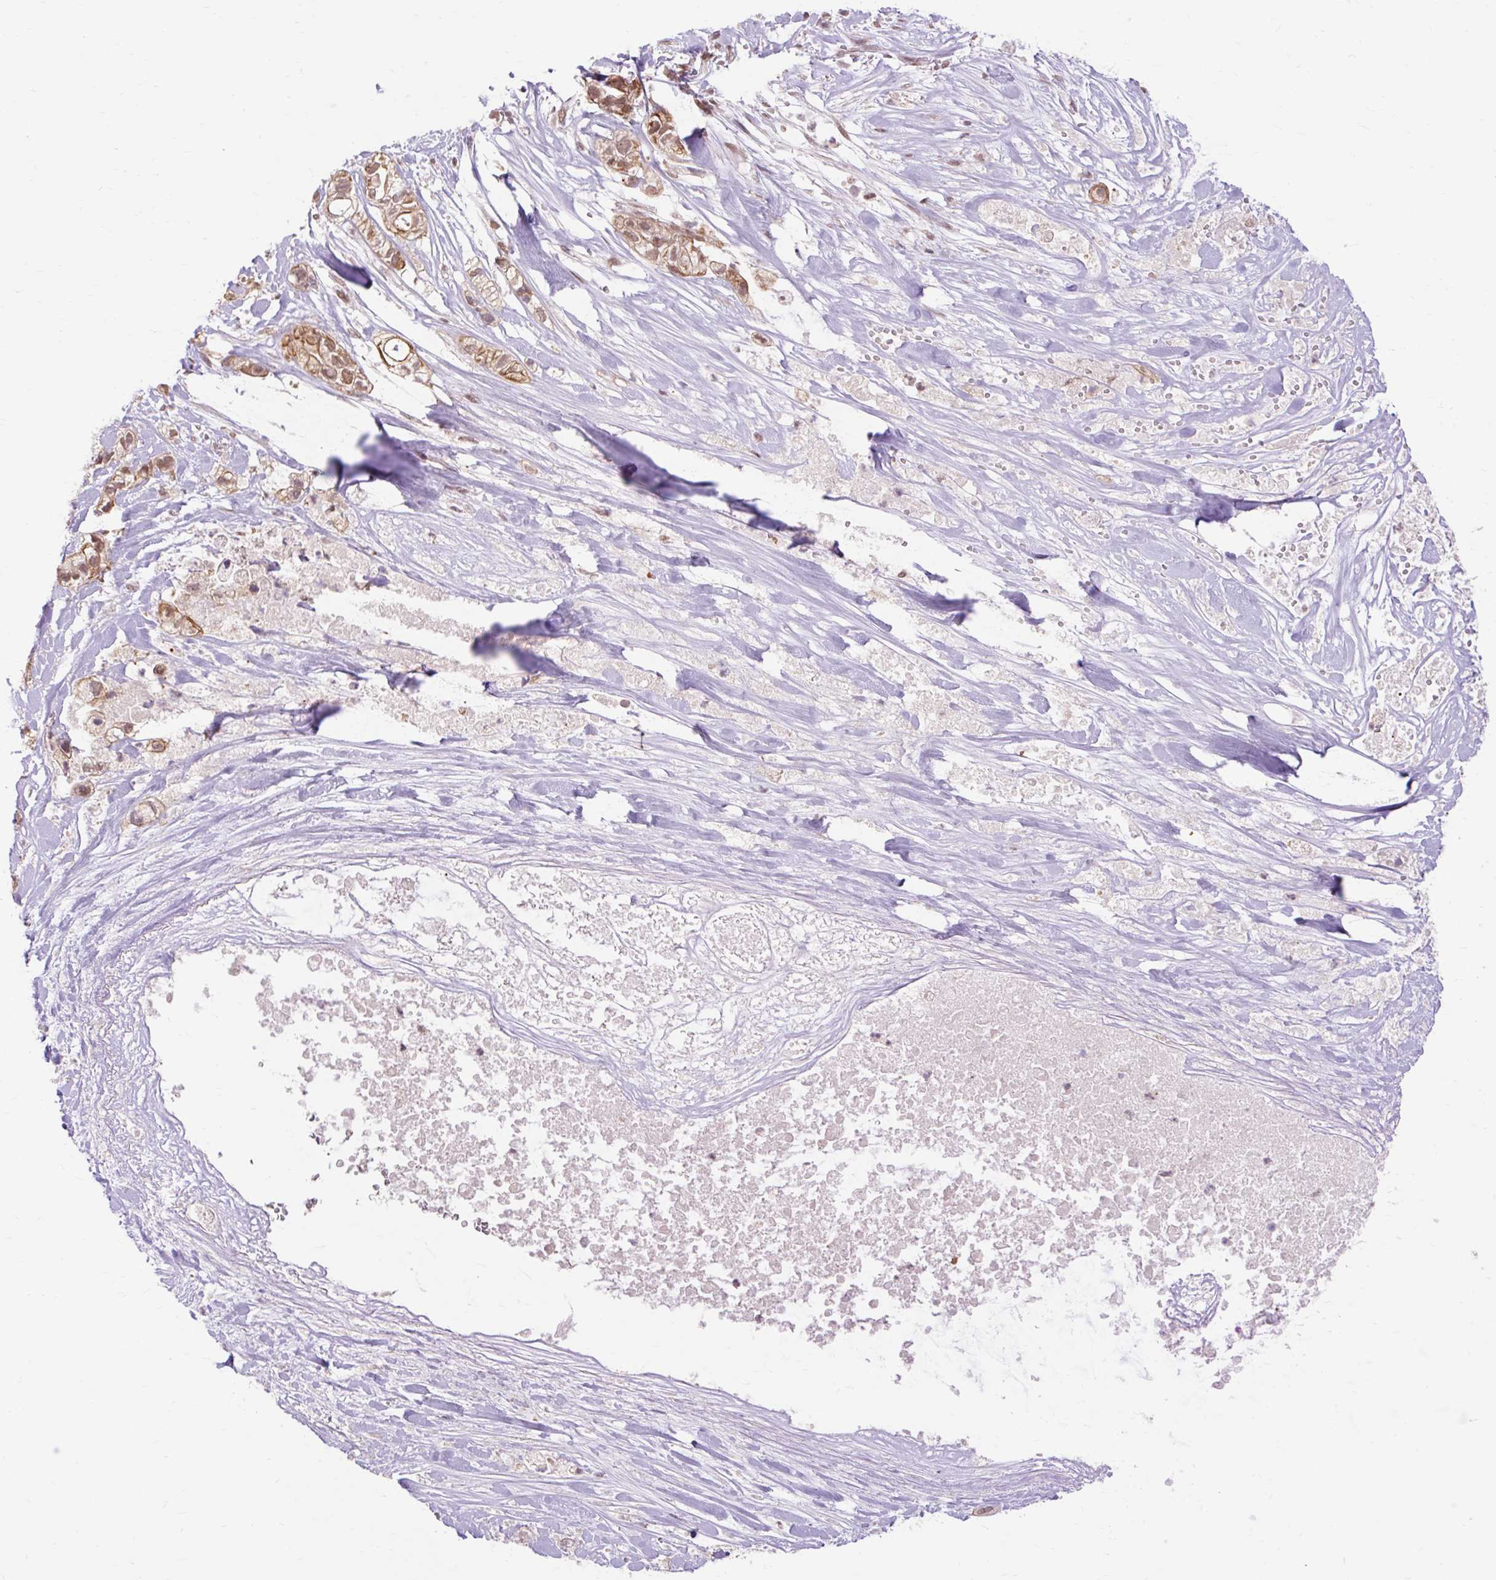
{"staining": {"intensity": "strong", "quantity": ">75%", "location": "cytoplasmic/membranous,nuclear"}, "tissue": "pancreatic cancer", "cell_type": "Tumor cells", "image_type": "cancer", "snomed": [{"axis": "morphology", "description": "Adenocarcinoma, NOS"}, {"axis": "topography", "description": "Pancreas"}], "caption": "Human adenocarcinoma (pancreatic) stained with a brown dye exhibits strong cytoplasmic/membranous and nuclear positive staining in about >75% of tumor cells.", "gene": "NPIPB12", "patient": {"sex": "male", "age": 44}}